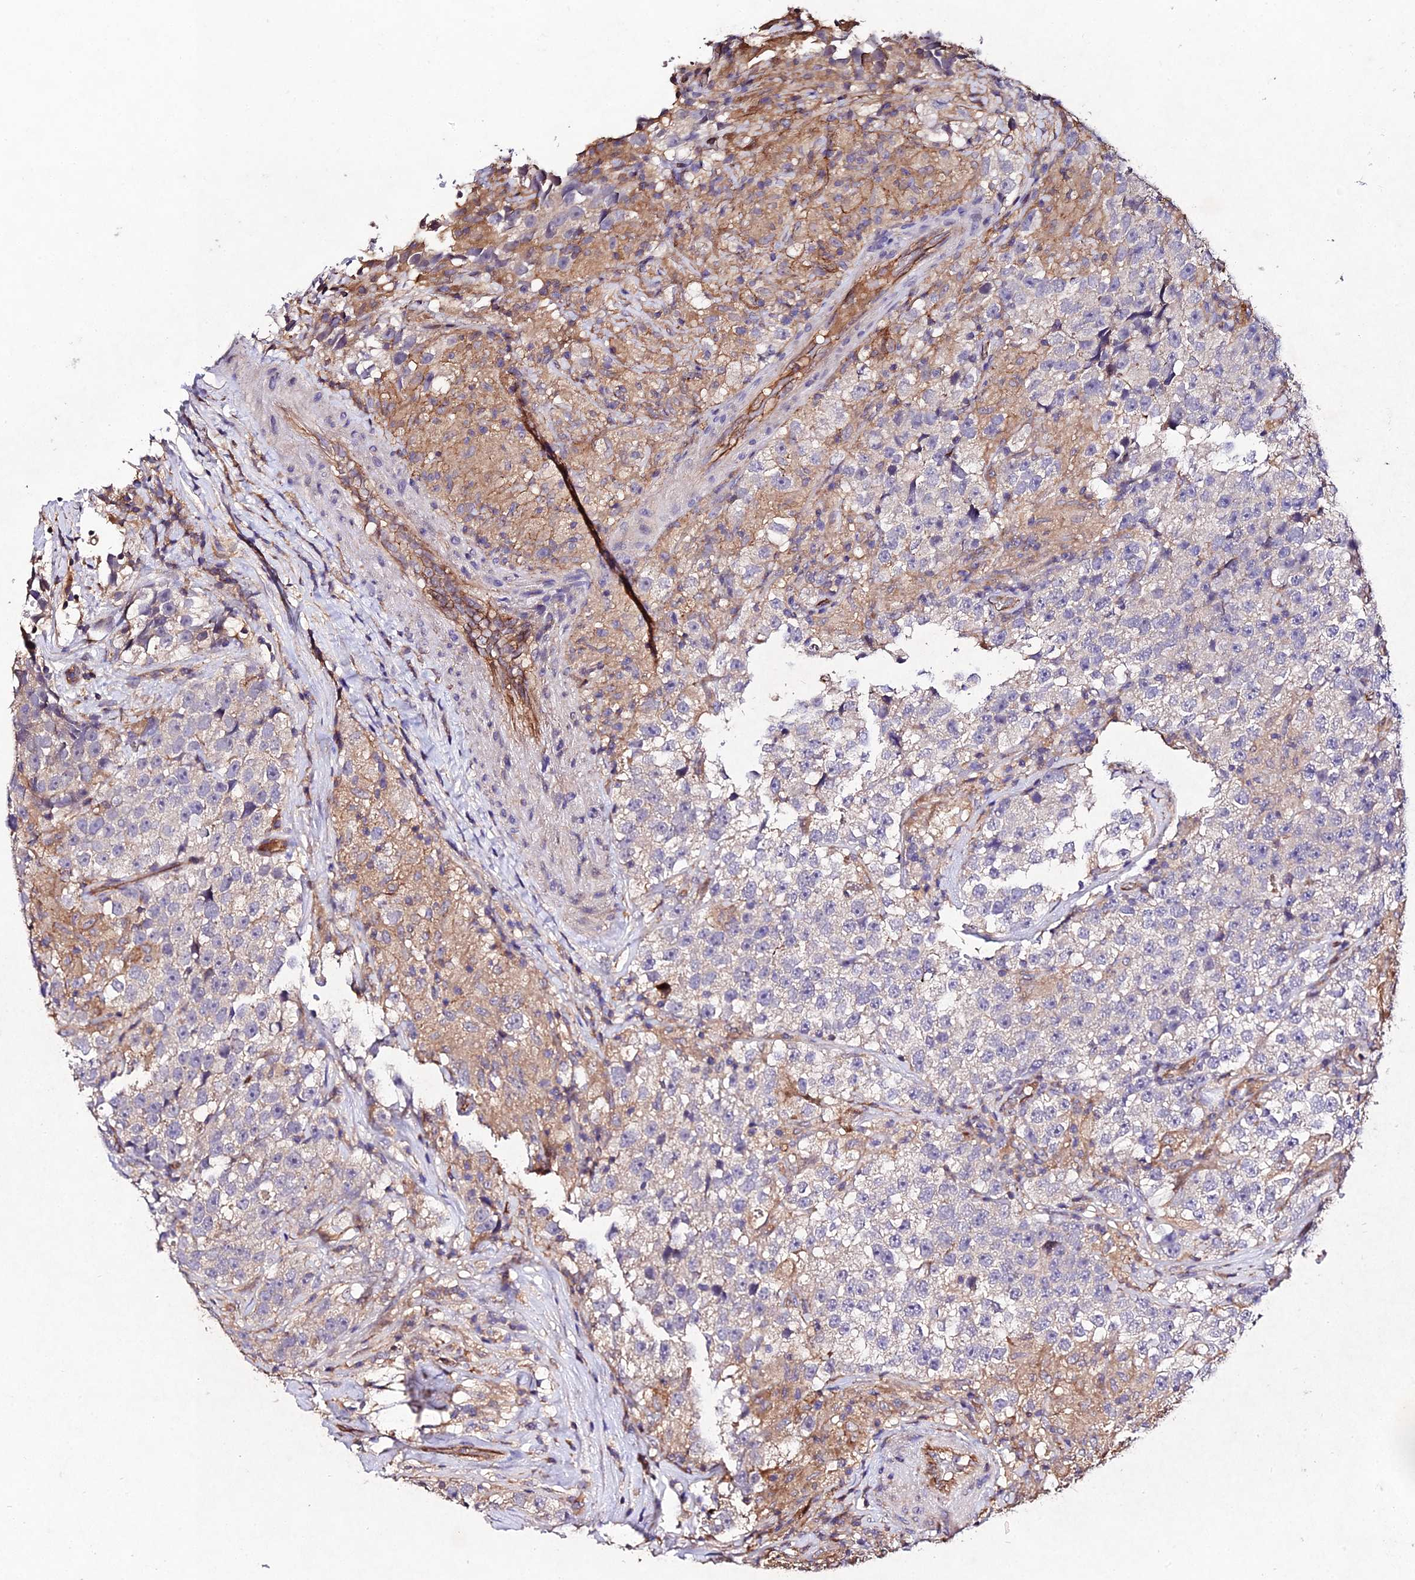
{"staining": {"intensity": "weak", "quantity": "<25%", "location": "cytoplasmic/membranous"}, "tissue": "testis cancer", "cell_type": "Tumor cells", "image_type": "cancer", "snomed": [{"axis": "morphology", "description": "Seminoma, NOS"}, {"axis": "topography", "description": "Testis"}], "caption": "An IHC micrograph of testis seminoma is shown. There is no staining in tumor cells of testis seminoma.", "gene": "AP3M2", "patient": {"sex": "male", "age": 46}}